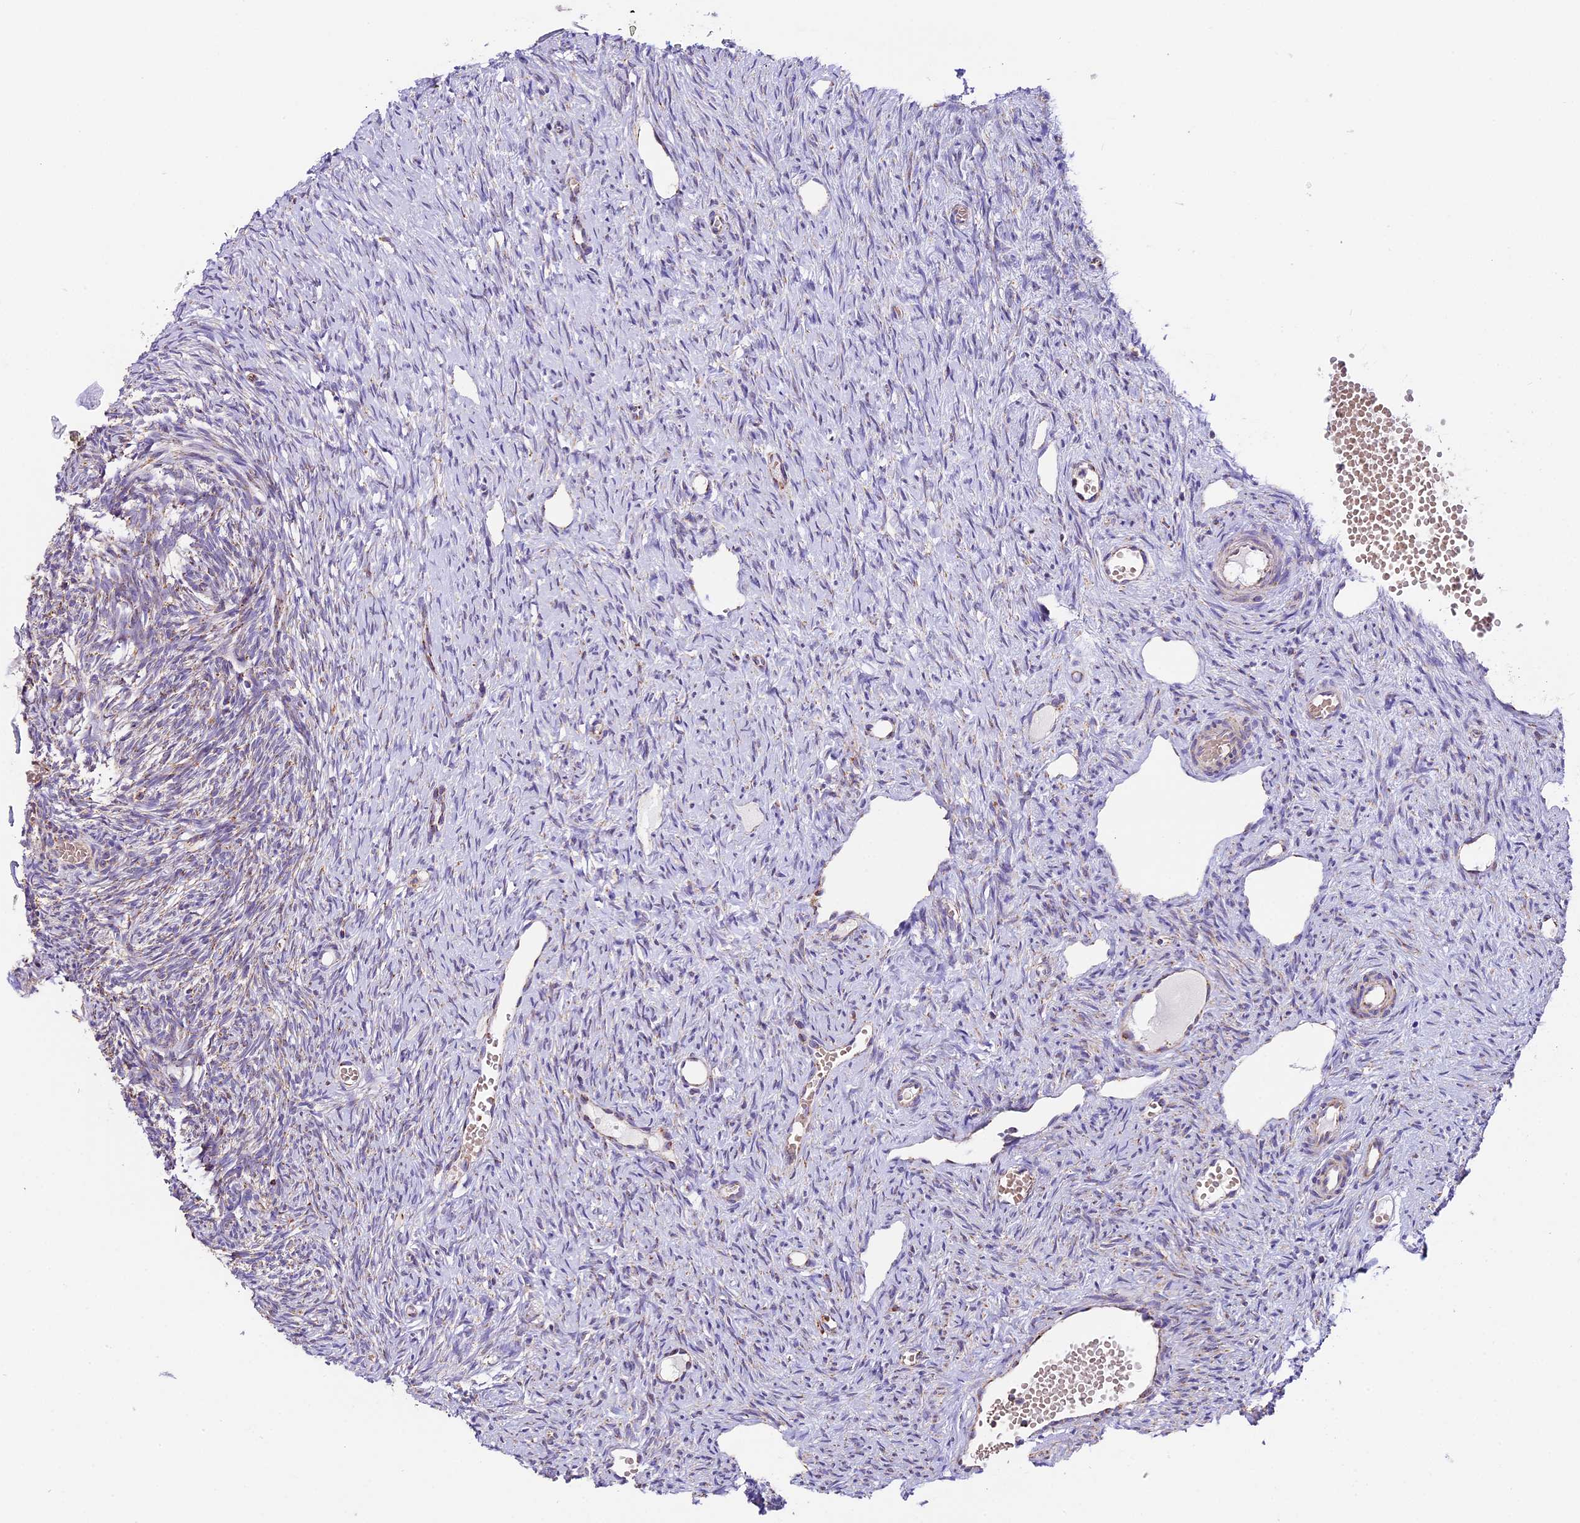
{"staining": {"intensity": "moderate", "quantity": ">75%", "location": "cytoplasmic/membranous"}, "tissue": "ovary", "cell_type": "Follicle cells", "image_type": "normal", "snomed": [{"axis": "morphology", "description": "Normal tissue, NOS"}, {"axis": "topography", "description": "Ovary"}], "caption": "Protein staining of normal ovary displays moderate cytoplasmic/membranous expression in about >75% of follicle cells.", "gene": "NDUFA8", "patient": {"sex": "female", "age": 51}}